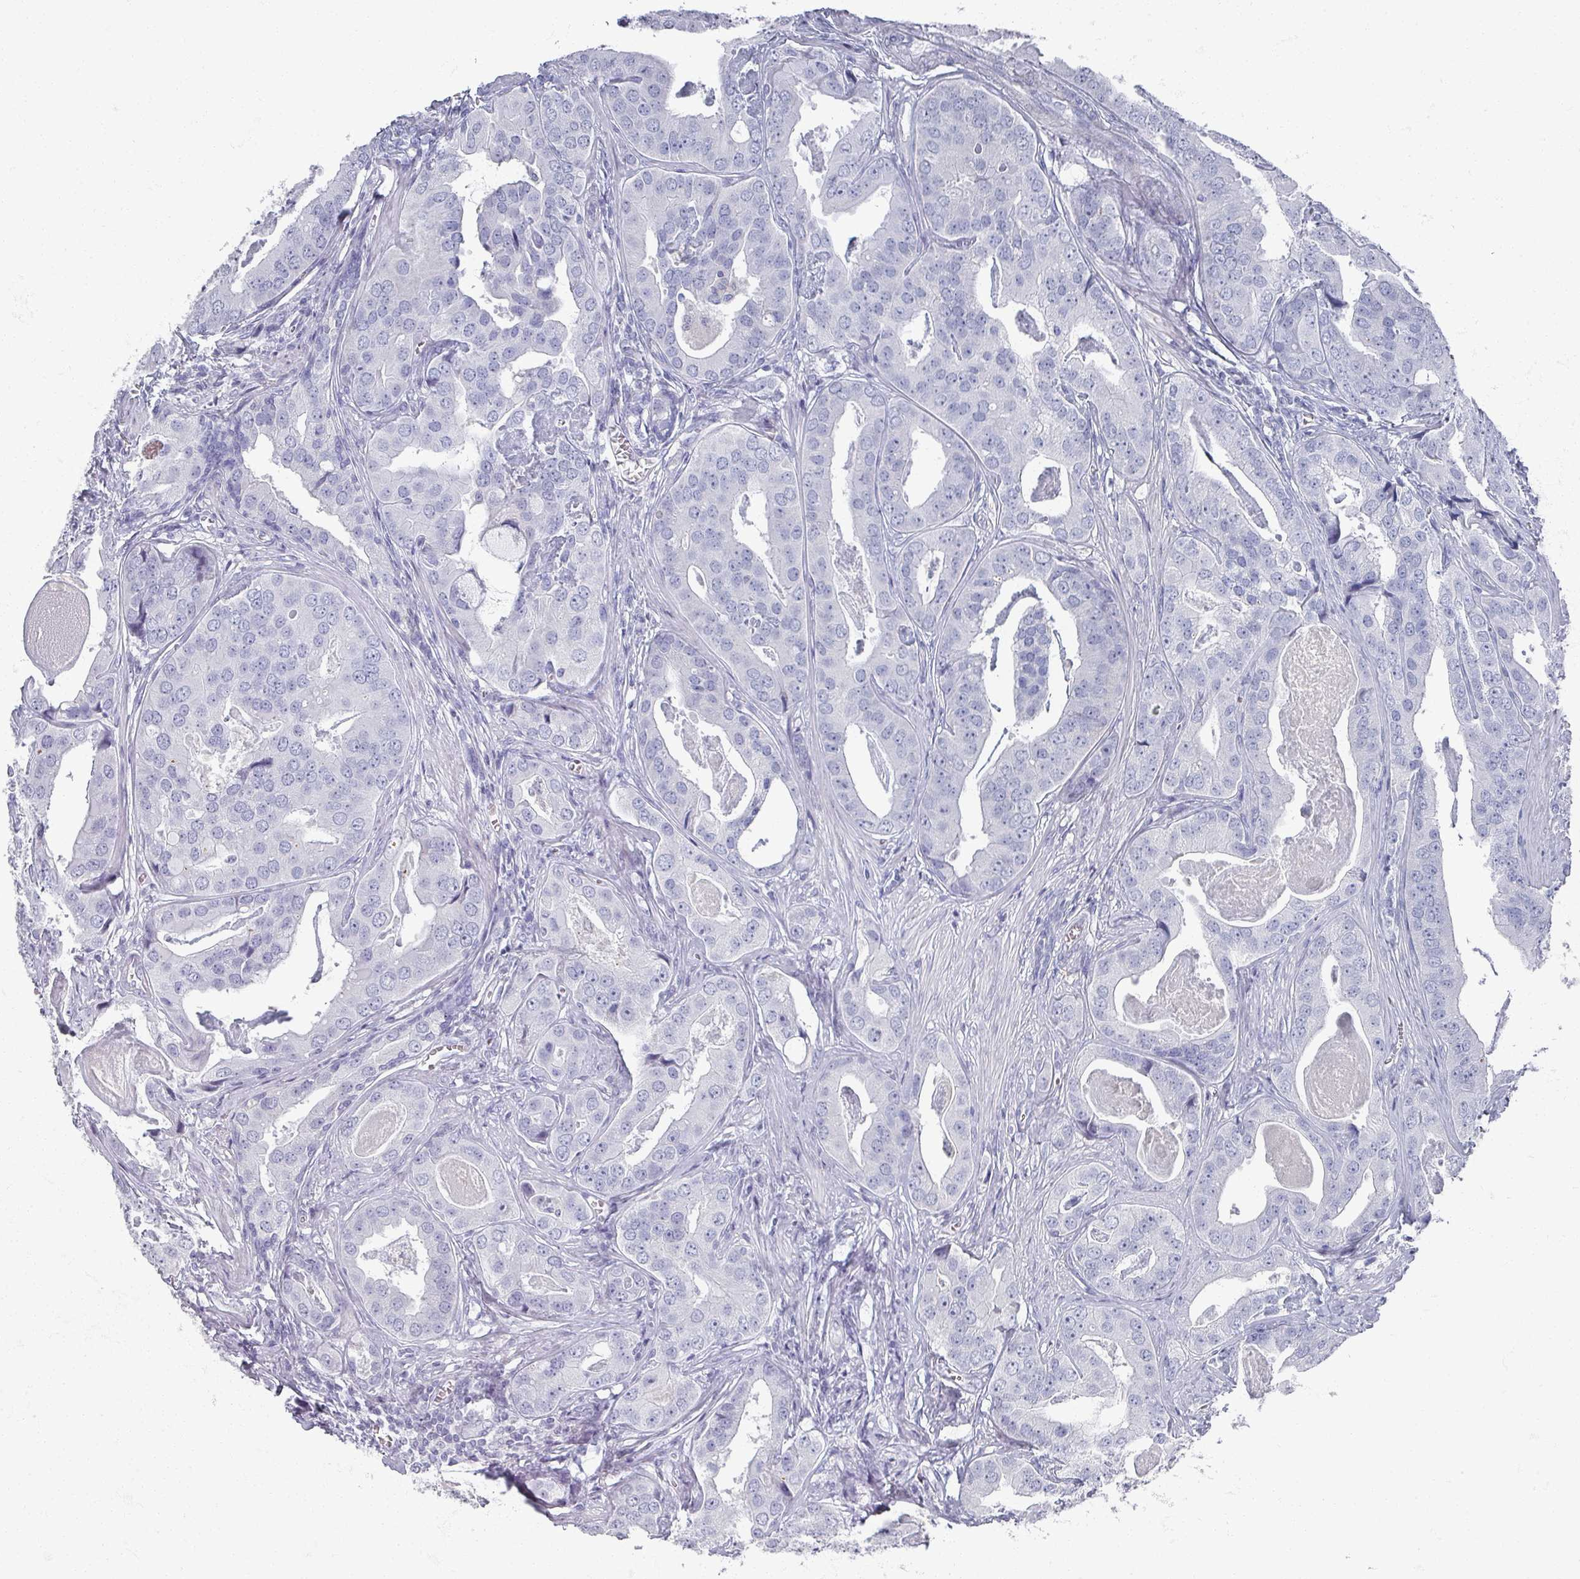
{"staining": {"intensity": "negative", "quantity": "none", "location": "none"}, "tissue": "prostate cancer", "cell_type": "Tumor cells", "image_type": "cancer", "snomed": [{"axis": "morphology", "description": "Adenocarcinoma, High grade"}, {"axis": "topography", "description": "Prostate"}], "caption": "Tumor cells show no significant protein positivity in prostate high-grade adenocarcinoma.", "gene": "OMG", "patient": {"sex": "male", "age": 71}}